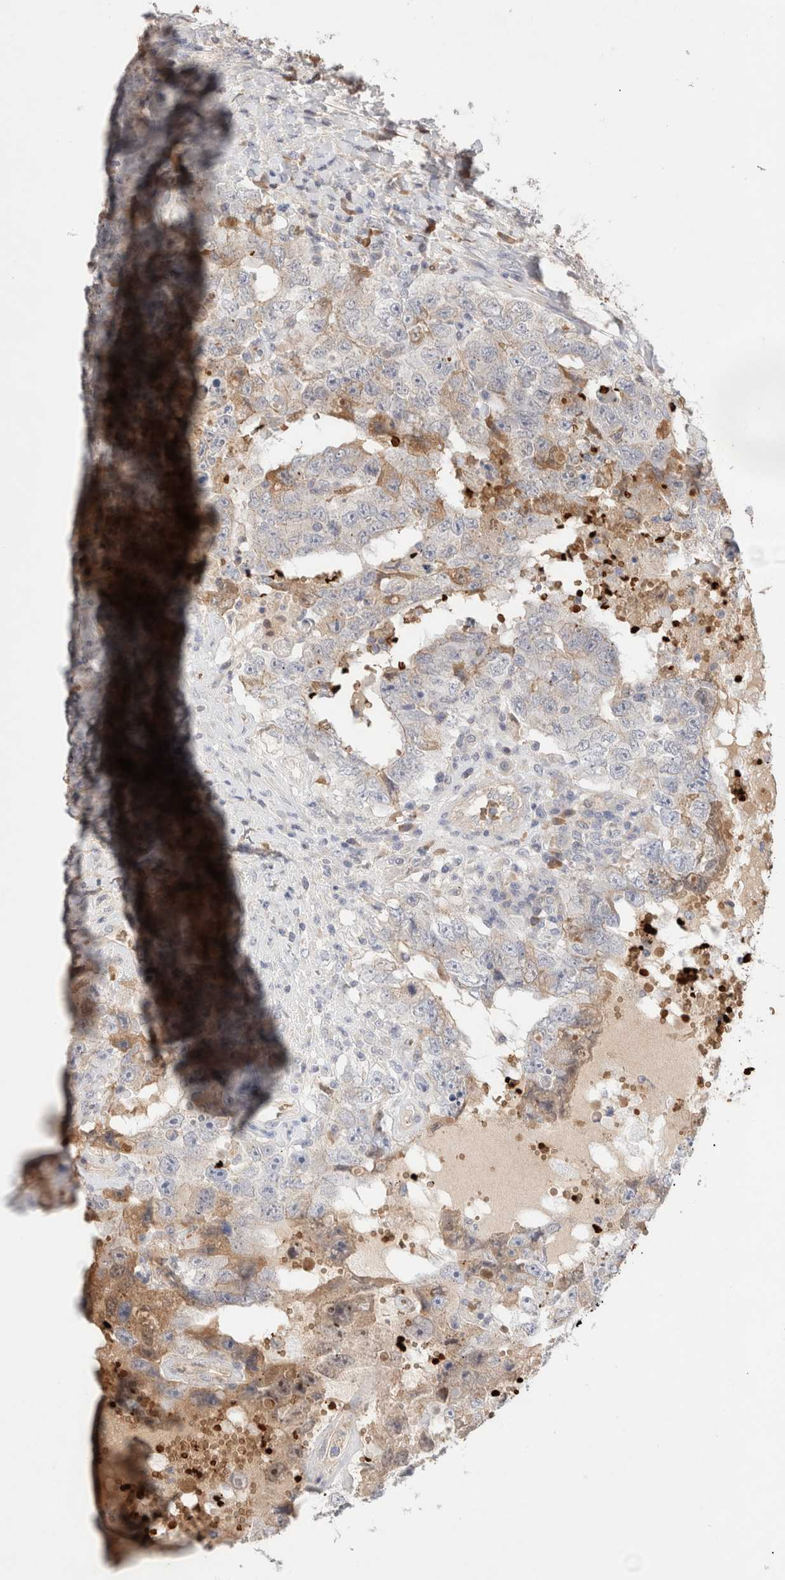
{"staining": {"intensity": "moderate", "quantity": "25%-75%", "location": "cytoplasmic/membranous"}, "tissue": "testis cancer", "cell_type": "Tumor cells", "image_type": "cancer", "snomed": [{"axis": "morphology", "description": "Carcinoma, Embryonal, NOS"}, {"axis": "topography", "description": "Testis"}], "caption": "DAB (3,3'-diaminobenzidine) immunohistochemical staining of embryonal carcinoma (testis) exhibits moderate cytoplasmic/membranous protein staining in about 25%-75% of tumor cells.", "gene": "MST1", "patient": {"sex": "male", "age": 26}}